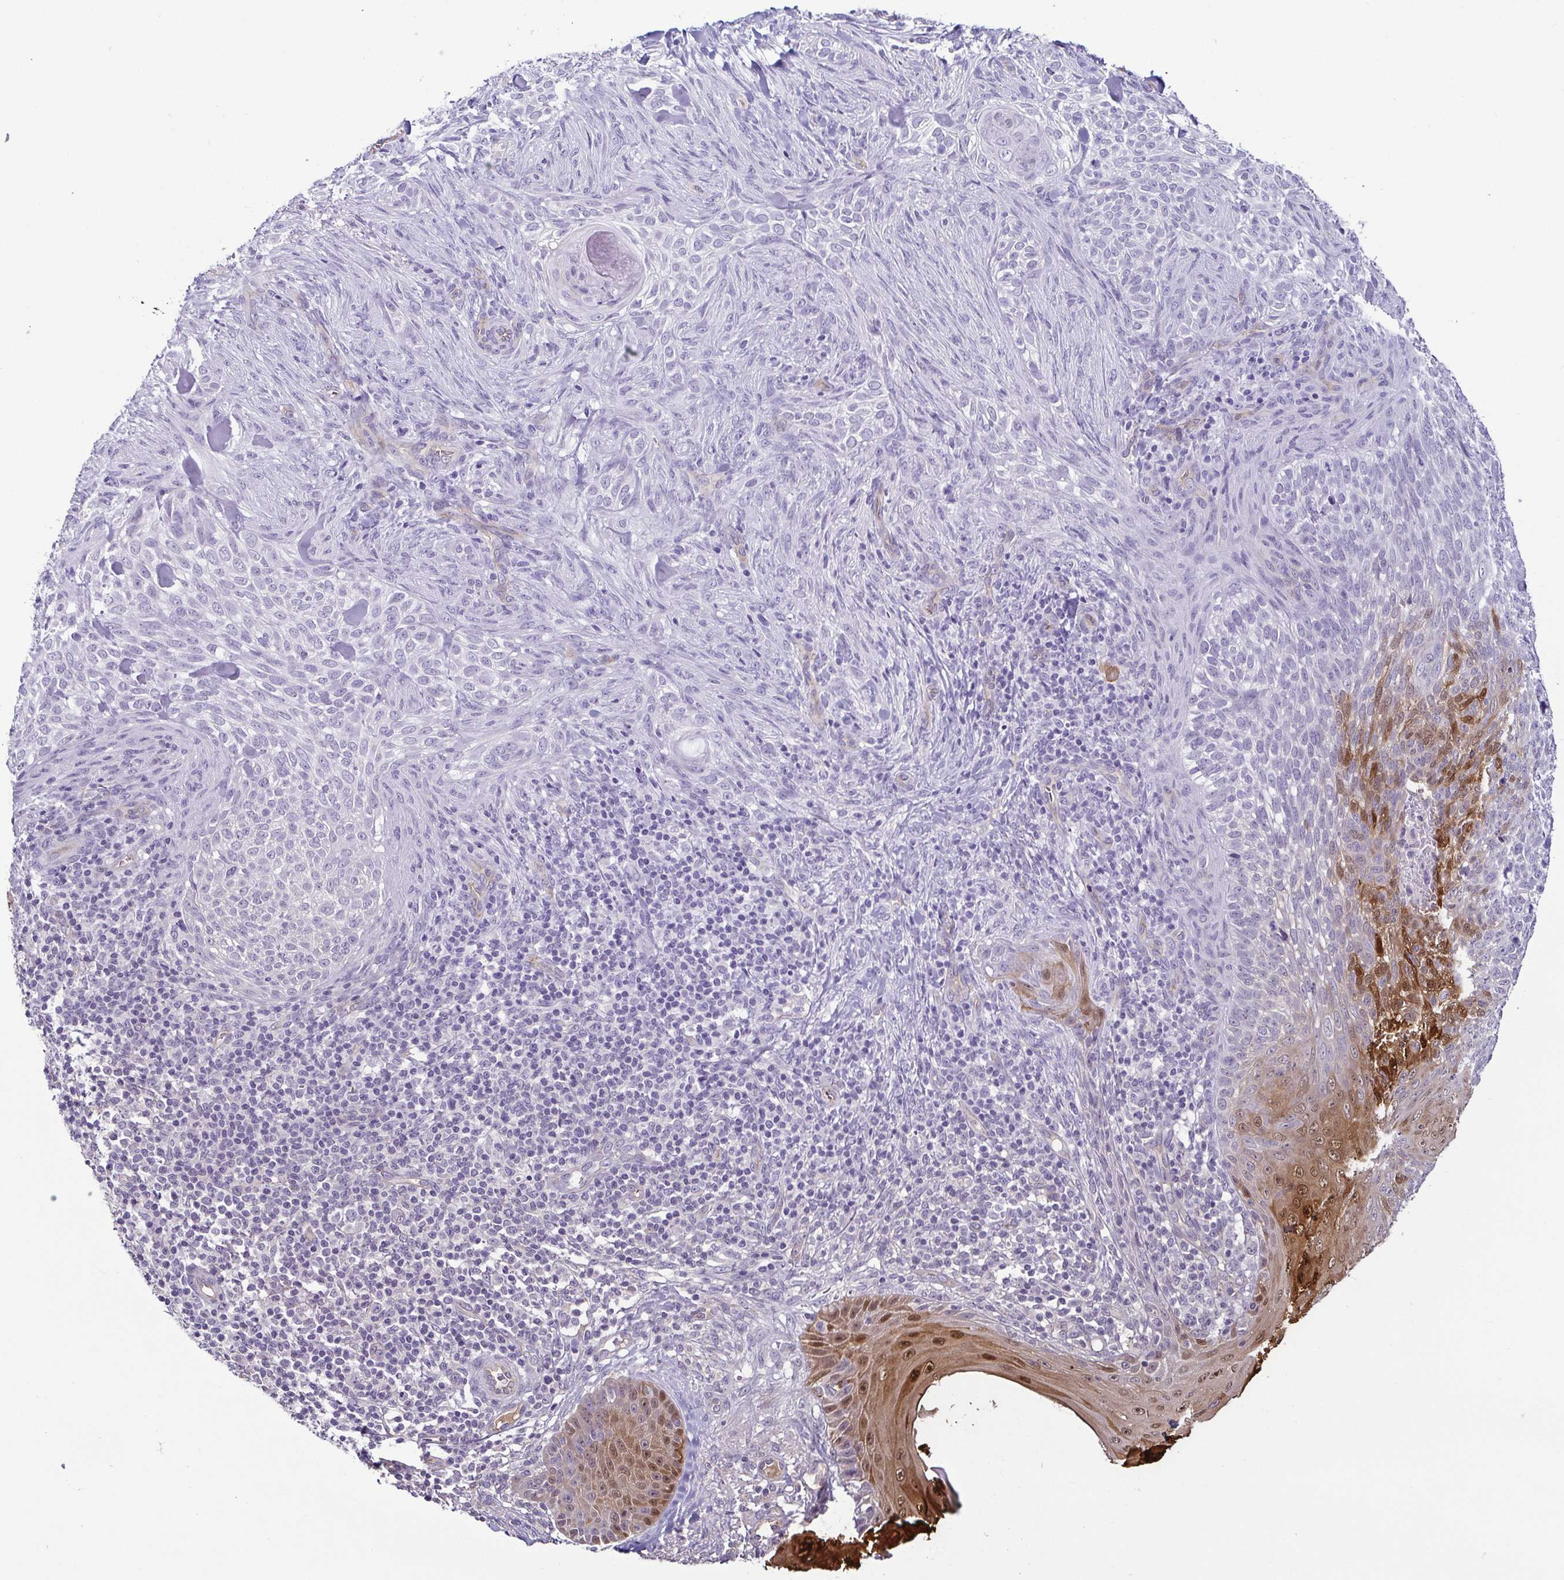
{"staining": {"intensity": "moderate", "quantity": "<25%", "location": "cytoplasmic/membranous,nuclear"}, "tissue": "skin cancer", "cell_type": "Tumor cells", "image_type": "cancer", "snomed": [{"axis": "morphology", "description": "Basal cell carcinoma"}, {"axis": "topography", "description": "Skin"}], "caption": "IHC staining of skin cancer, which reveals low levels of moderate cytoplasmic/membranous and nuclear positivity in about <25% of tumor cells indicating moderate cytoplasmic/membranous and nuclear protein positivity. The staining was performed using DAB (brown) for protein detection and nuclei were counterstained in hematoxylin (blue).", "gene": "CASP14", "patient": {"sex": "female", "age": 48}}